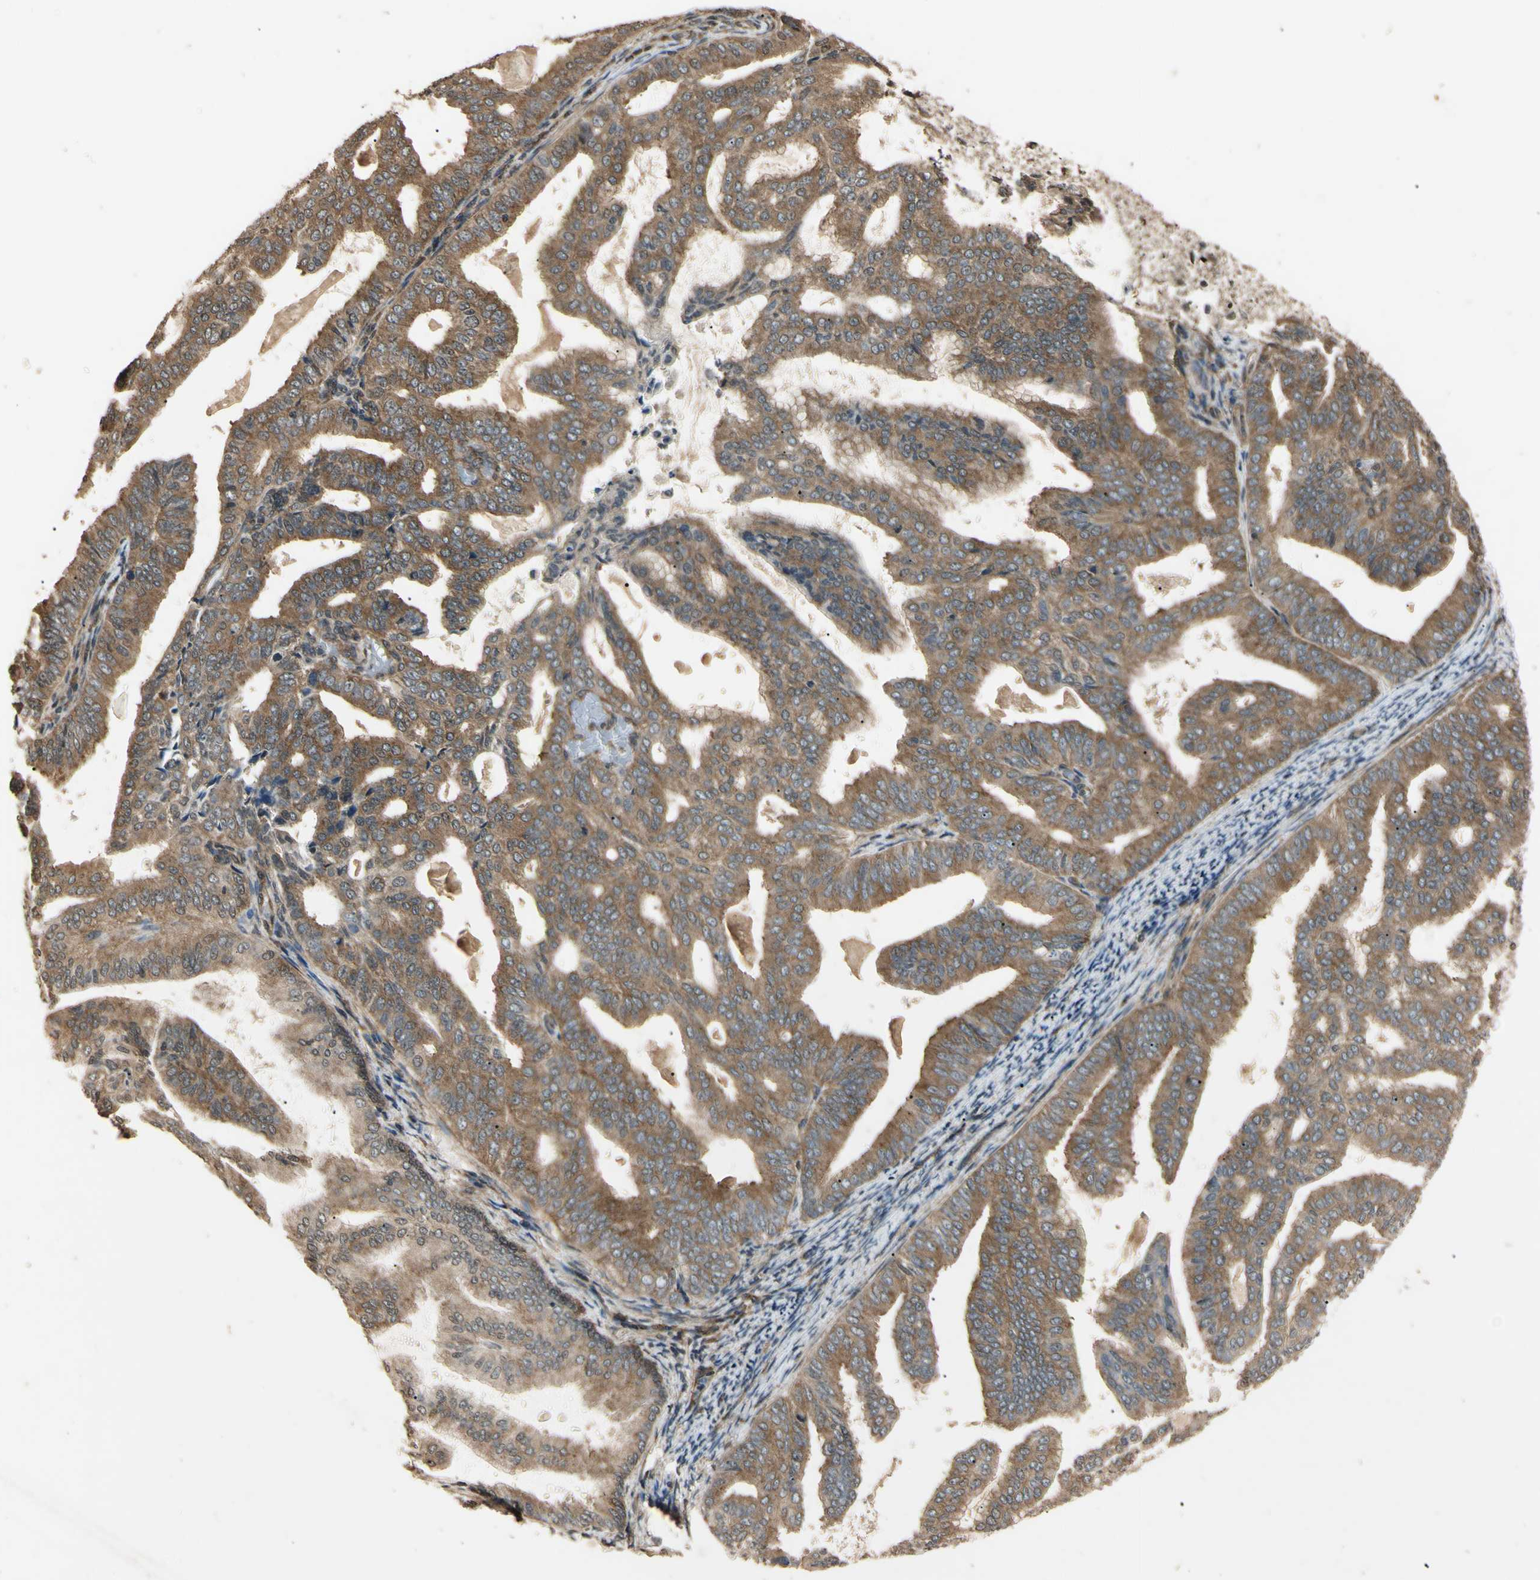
{"staining": {"intensity": "moderate", "quantity": ">75%", "location": "cytoplasmic/membranous"}, "tissue": "endometrial cancer", "cell_type": "Tumor cells", "image_type": "cancer", "snomed": [{"axis": "morphology", "description": "Adenocarcinoma, NOS"}, {"axis": "topography", "description": "Endometrium"}], "caption": "Endometrial adenocarcinoma was stained to show a protein in brown. There is medium levels of moderate cytoplasmic/membranous staining in about >75% of tumor cells.", "gene": "EPN1", "patient": {"sex": "female", "age": 58}}